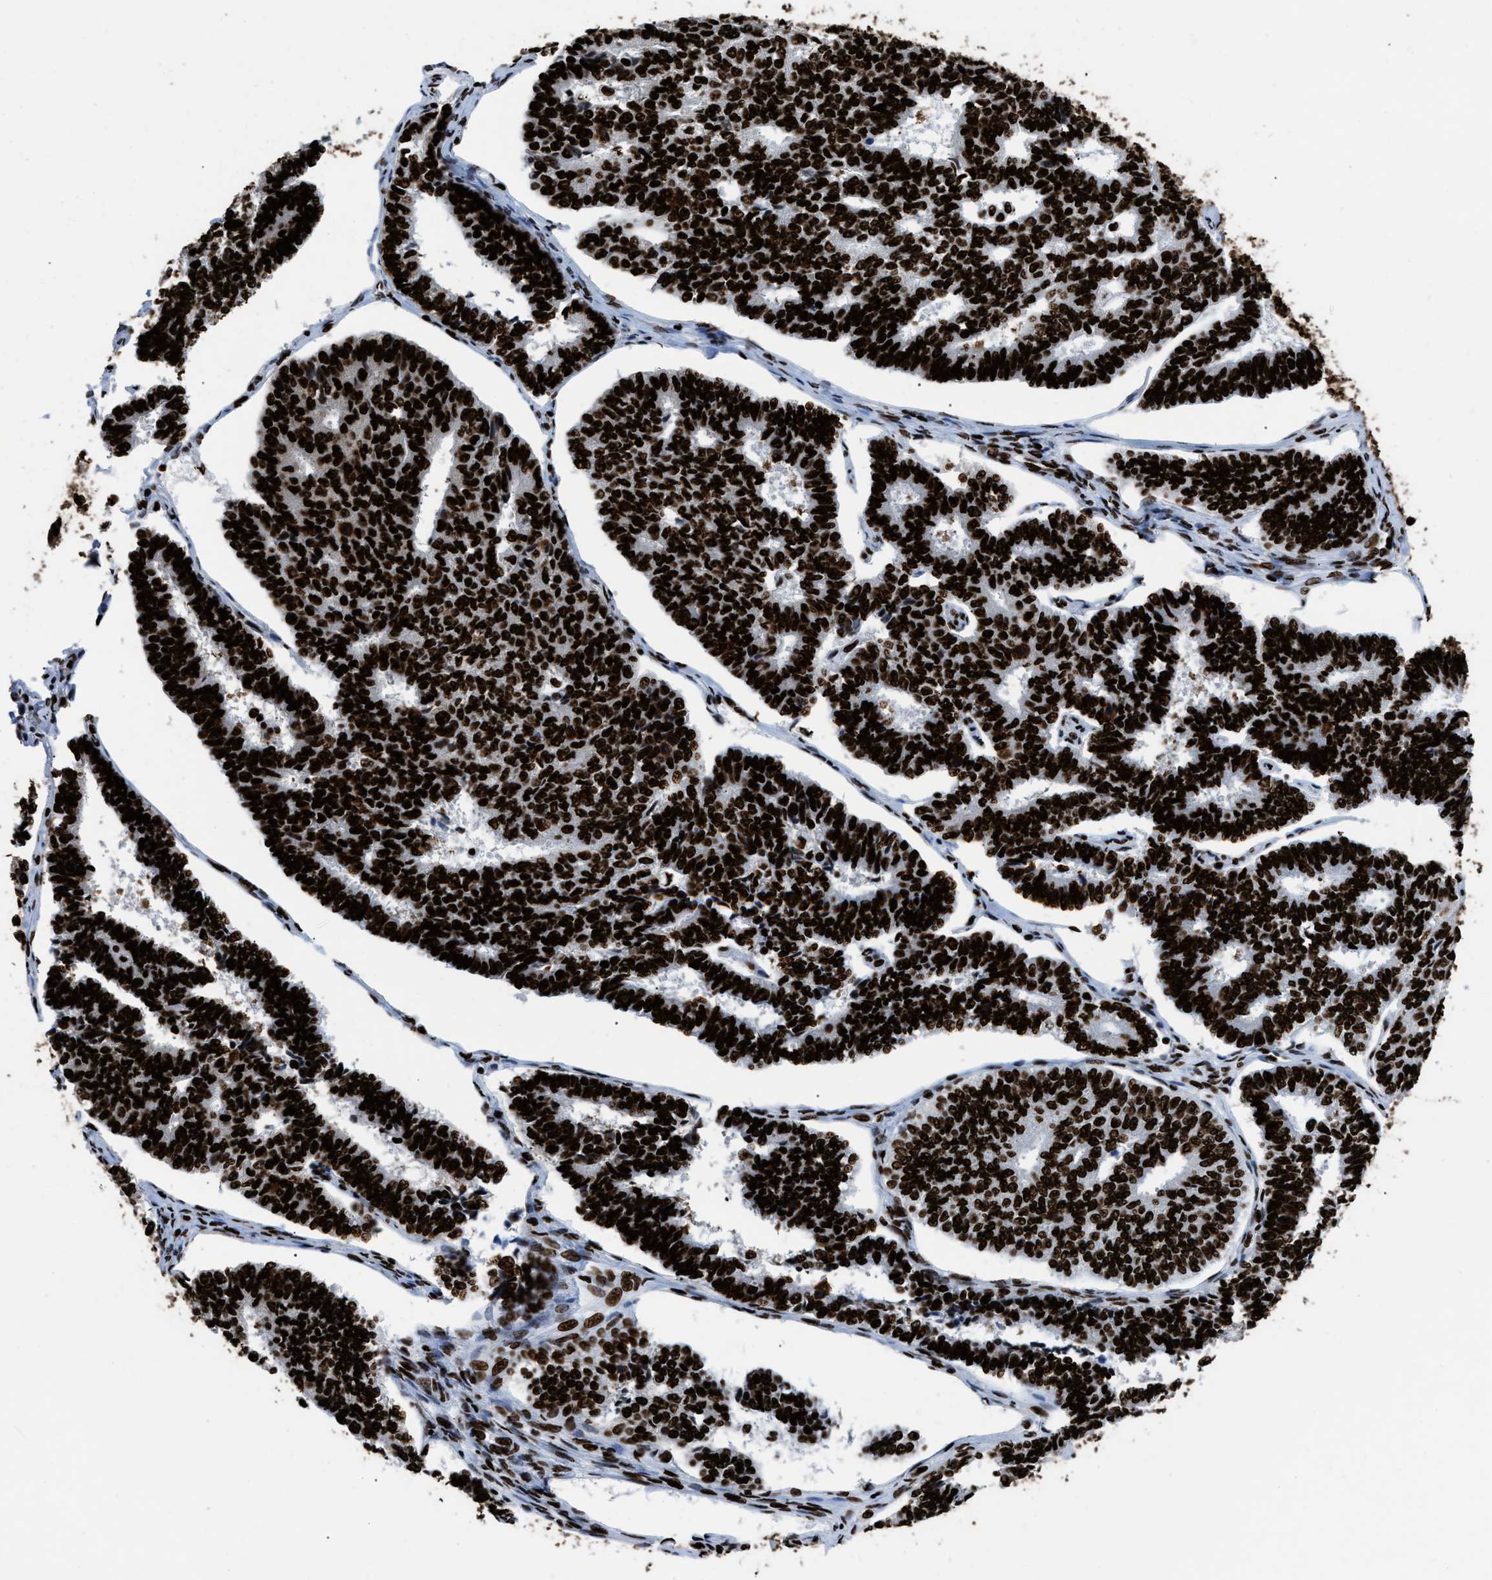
{"staining": {"intensity": "strong", "quantity": ">75%", "location": "nuclear"}, "tissue": "endometrial cancer", "cell_type": "Tumor cells", "image_type": "cancer", "snomed": [{"axis": "morphology", "description": "Adenocarcinoma, NOS"}, {"axis": "topography", "description": "Endometrium"}], "caption": "IHC histopathology image of adenocarcinoma (endometrial) stained for a protein (brown), which demonstrates high levels of strong nuclear staining in about >75% of tumor cells.", "gene": "HNRNPM", "patient": {"sex": "female", "age": 70}}